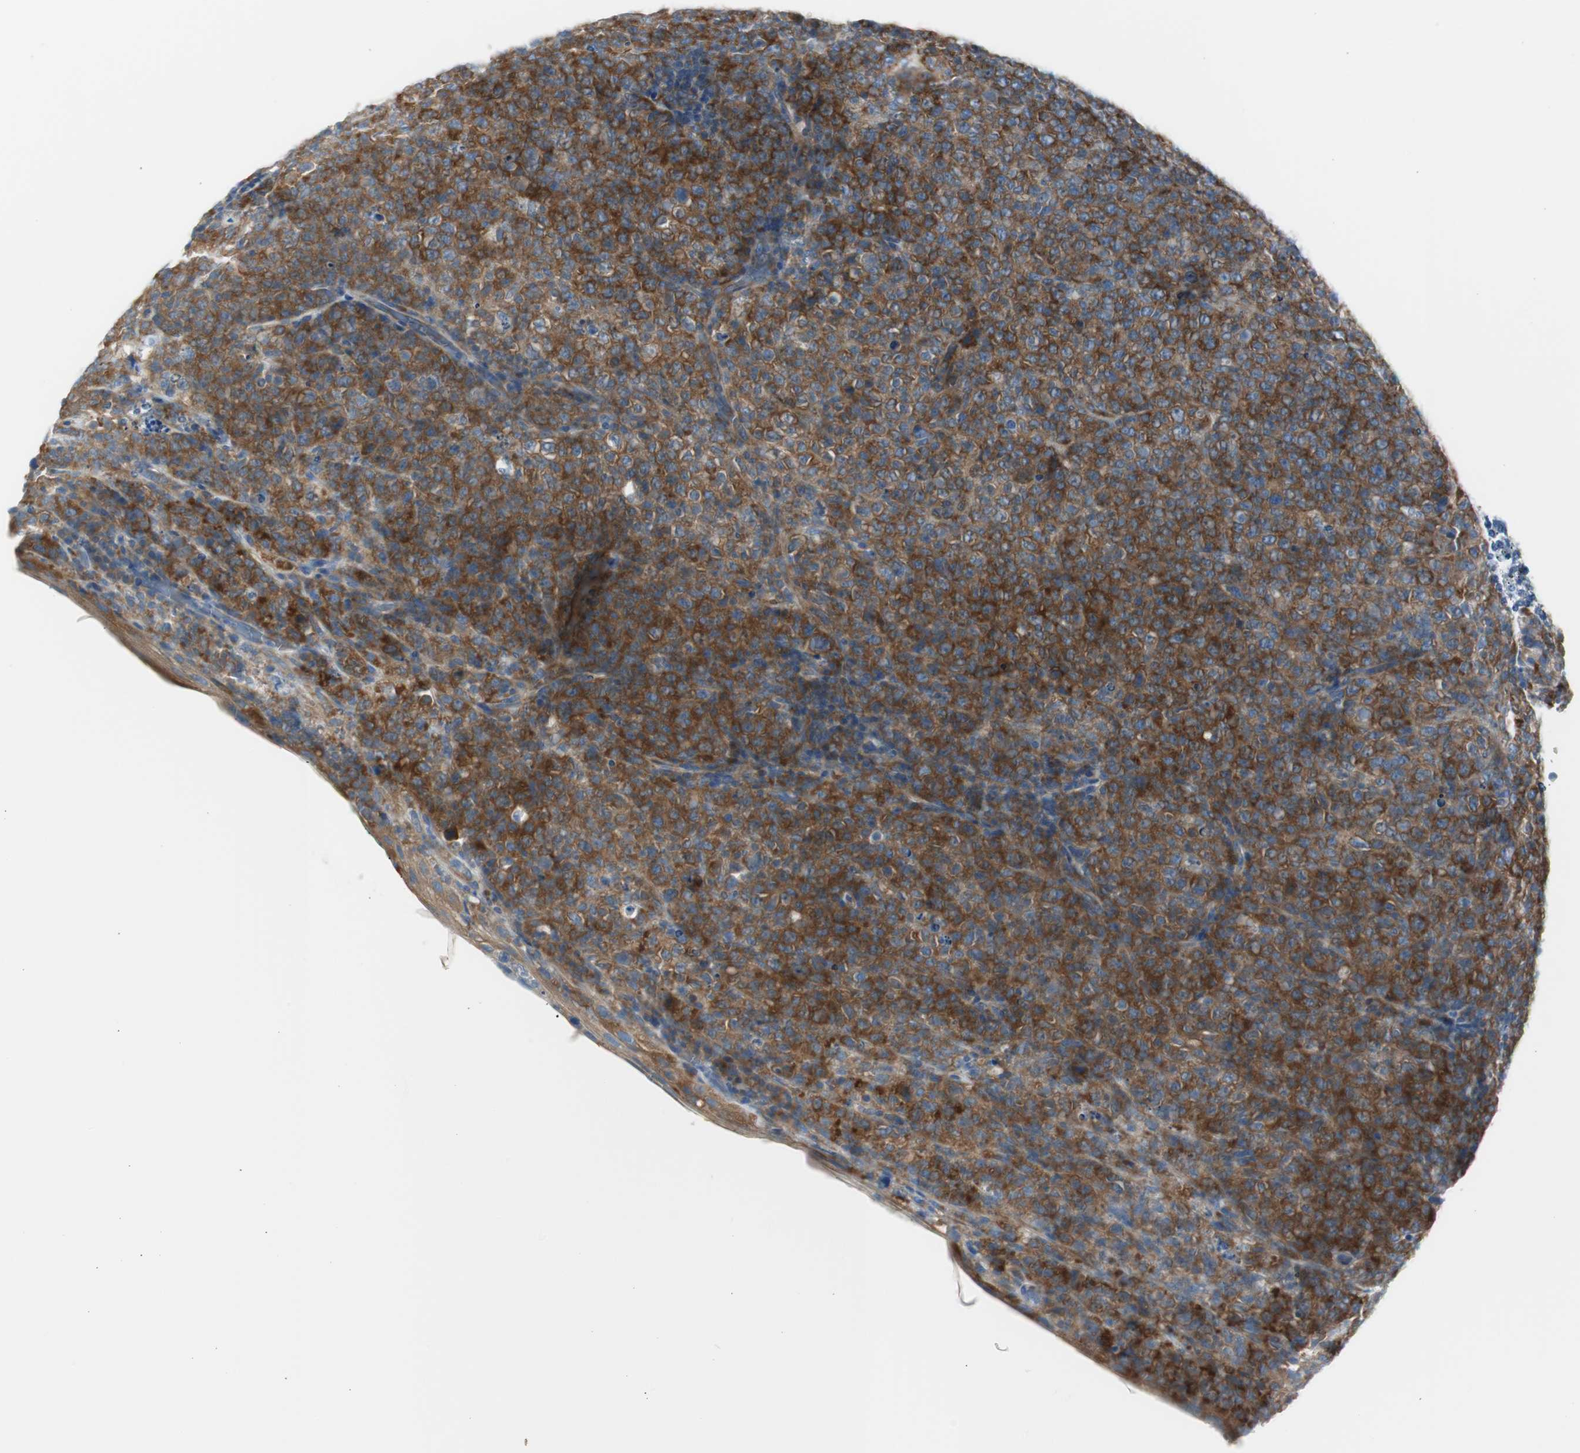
{"staining": {"intensity": "moderate", "quantity": ">75%", "location": "cytoplasmic/membranous"}, "tissue": "lymphoma", "cell_type": "Tumor cells", "image_type": "cancer", "snomed": [{"axis": "morphology", "description": "Malignant lymphoma, non-Hodgkin's type, High grade"}, {"axis": "topography", "description": "Tonsil"}], "caption": "The micrograph shows a brown stain indicating the presence of a protein in the cytoplasmic/membranous of tumor cells in lymphoma.", "gene": "RPS12", "patient": {"sex": "female", "age": 36}}